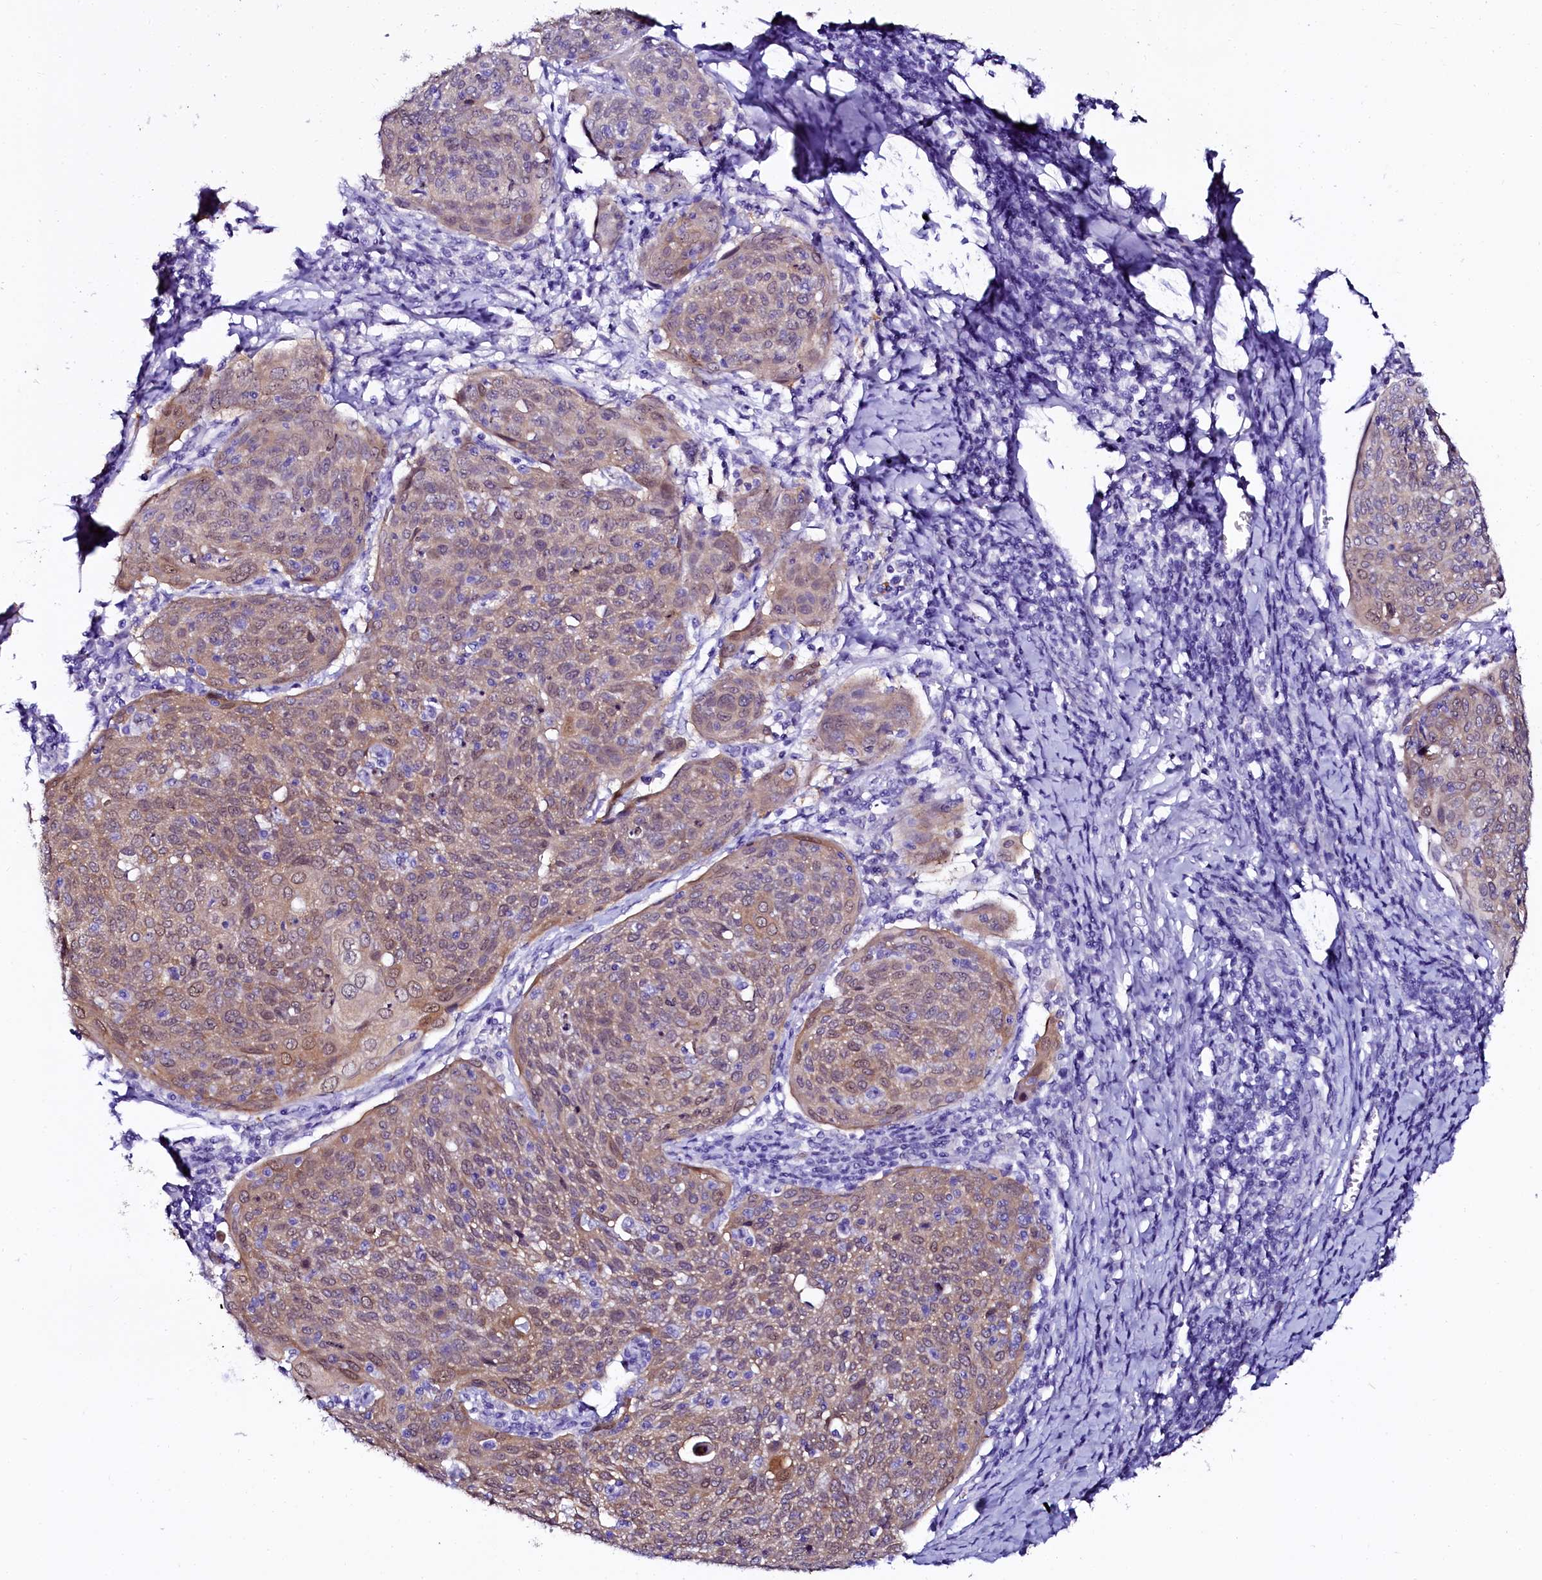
{"staining": {"intensity": "weak", "quantity": ">75%", "location": "cytoplasmic/membranous,nuclear"}, "tissue": "cervical cancer", "cell_type": "Tumor cells", "image_type": "cancer", "snomed": [{"axis": "morphology", "description": "Squamous cell carcinoma, NOS"}, {"axis": "topography", "description": "Cervix"}], "caption": "DAB immunohistochemical staining of human cervical cancer exhibits weak cytoplasmic/membranous and nuclear protein positivity in approximately >75% of tumor cells.", "gene": "SORD", "patient": {"sex": "female", "age": 67}}